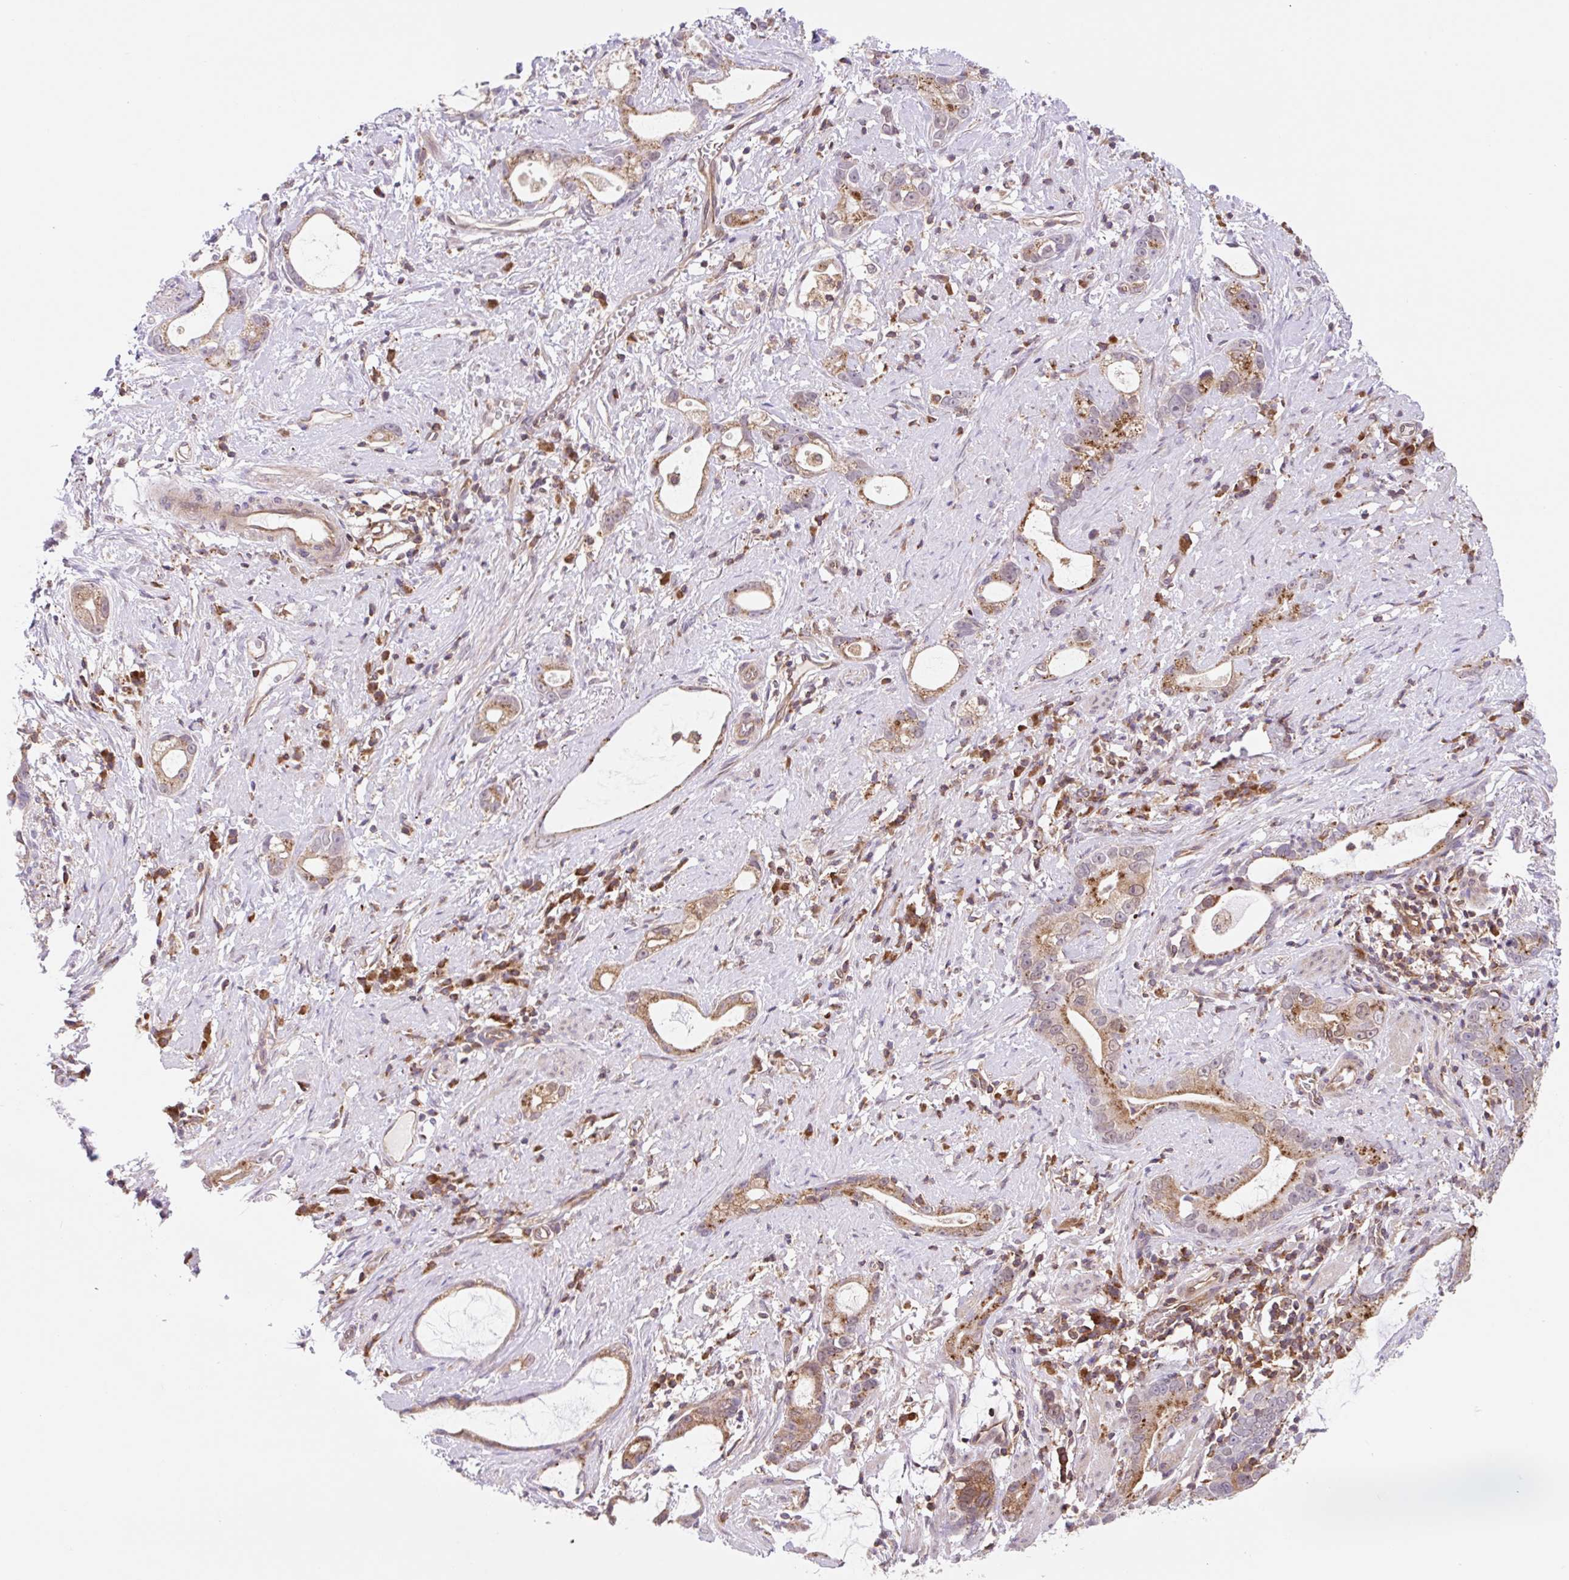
{"staining": {"intensity": "moderate", "quantity": ">75%", "location": "cytoplasmic/membranous"}, "tissue": "stomach cancer", "cell_type": "Tumor cells", "image_type": "cancer", "snomed": [{"axis": "morphology", "description": "Adenocarcinoma, NOS"}, {"axis": "topography", "description": "Stomach"}], "caption": "About >75% of tumor cells in human adenocarcinoma (stomach) show moderate cytoplasmic/membranous protein positivity as visualized by brown immunohistochemical staining.", "gene": "VPS4A", "patient": {"sex": "male", "age": 55}}